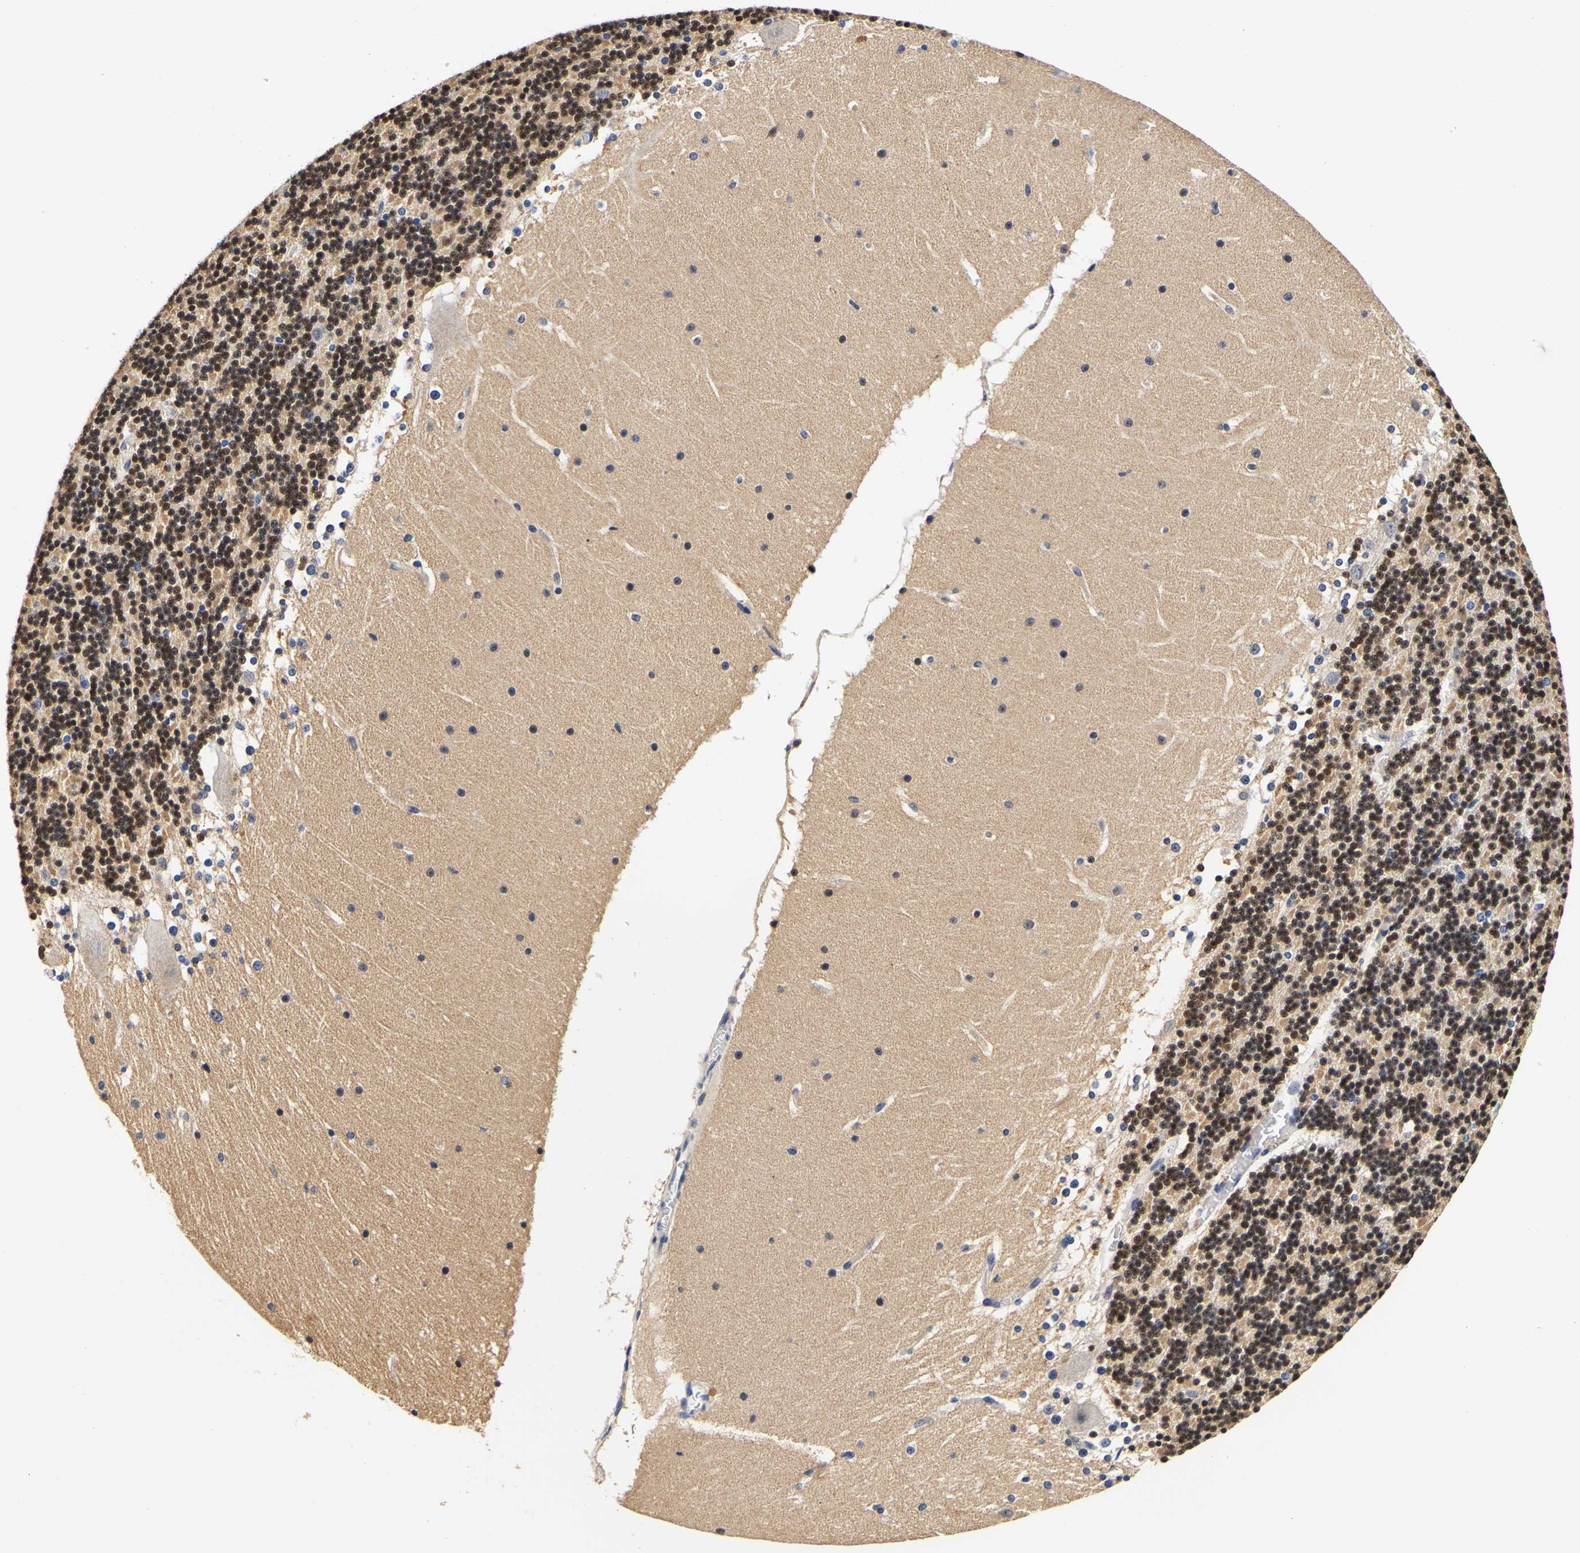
{"staining": {"intensity": "moderate", "quantity": ">75%", "location": "nuclear"}, "tissue": "cerebellum", "cell_type": "Cells in granular layer", "image_type": "normal", "snomed": [{"axis": "morphology", "description": "Normal tissue, NOS"}, {"axis": "topography", "description": "Cerebellum"}], "caption": "Protein staining of unremarkable cerebellum reveals moderate nuclear positivity in approximately >75% of cells in granular layer.", "gene": "CAMK4", "patient": {"sex": "female", "age": 19}}